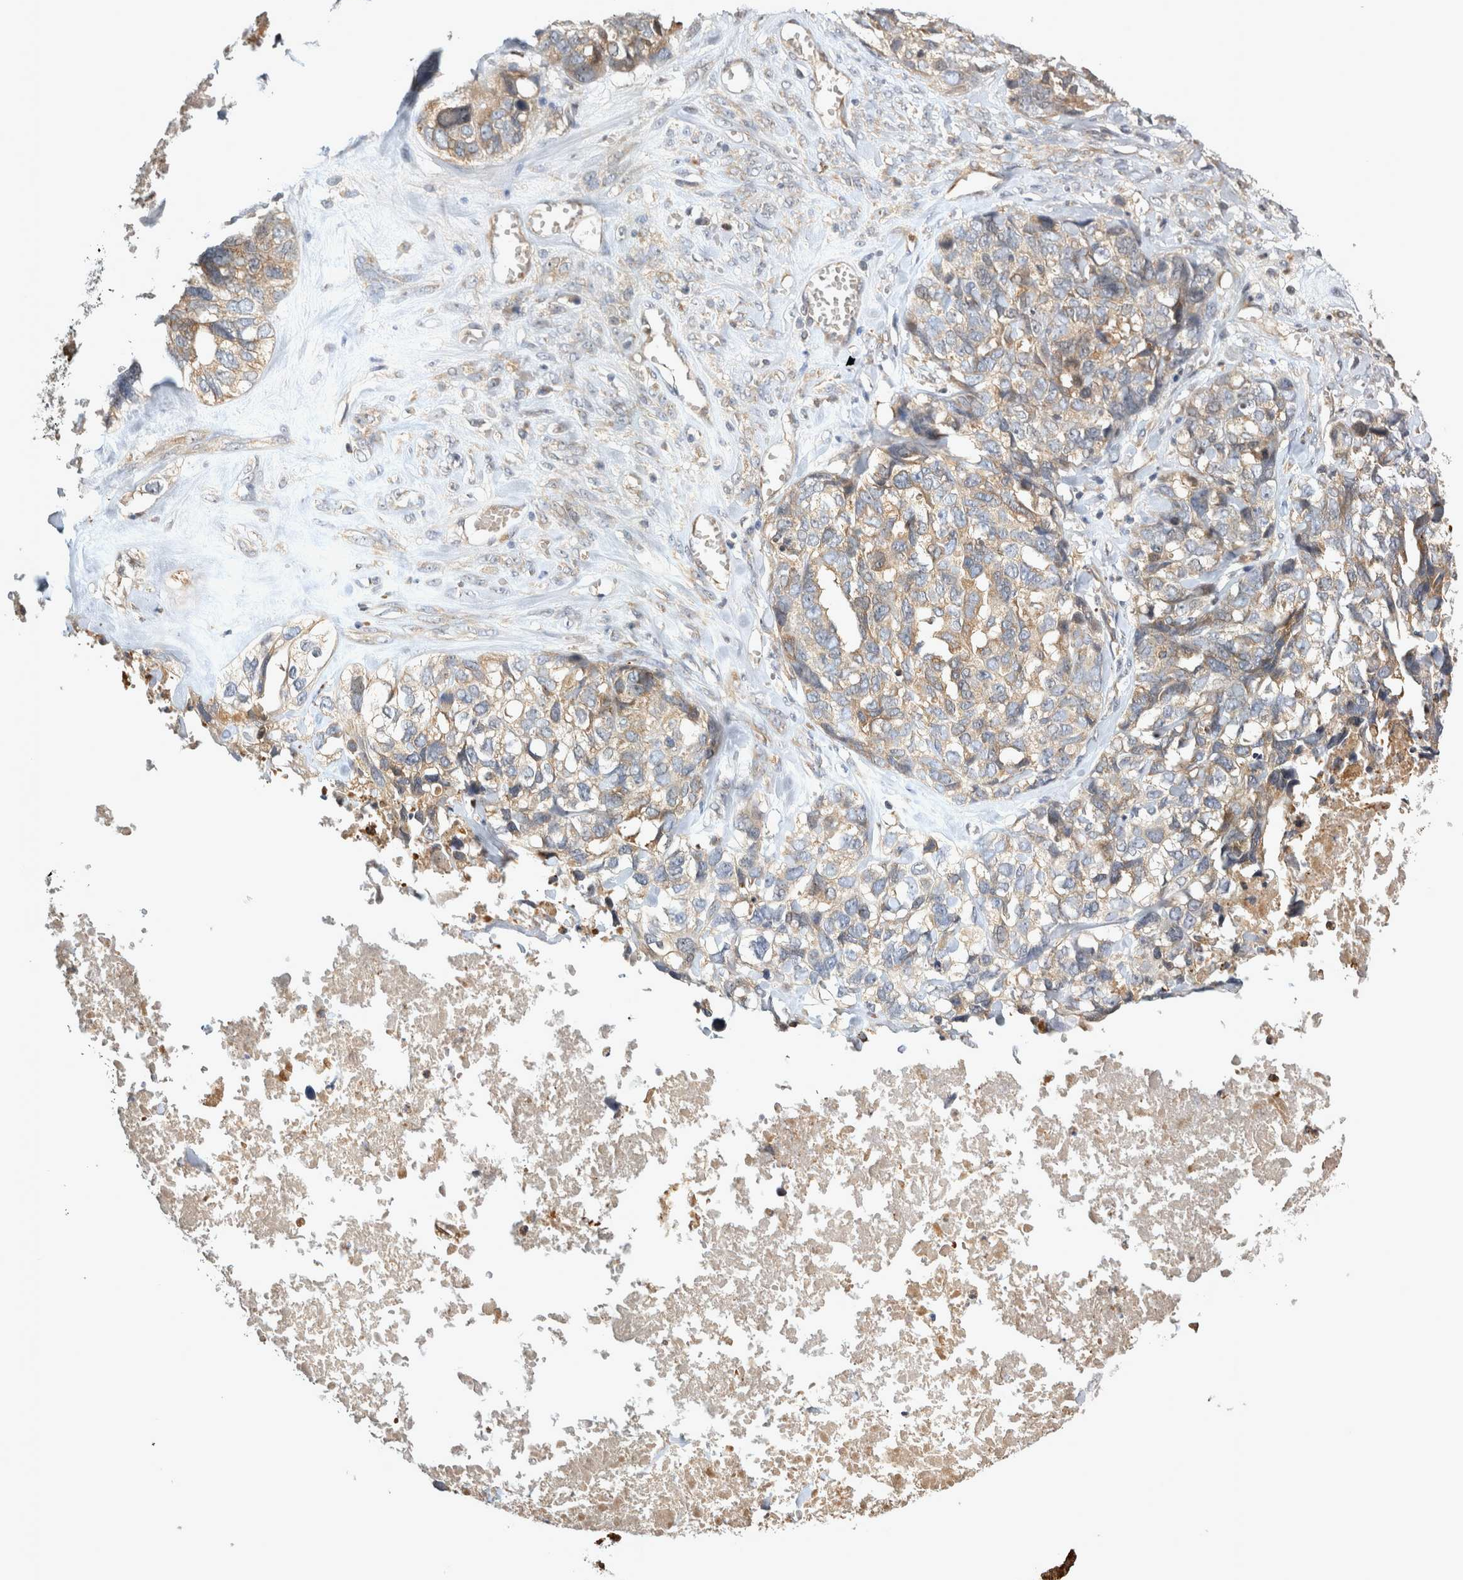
{"staining": {"intensity": "weak", "quantity": "25%-75%", "location": "cytoplasmic/membranous"}, "tissue": "ovarian cancer", "cell_type": "Tumor cells", "image_type": "cancer", "snomed": [{"axis": "morphology", "description": "Cystadenocarcinoma, serous, NOS"}, {"axis": "topography", "description": "Ovary"}], "caption": "Immunohistochemical staining of human ovarian cancer exhibits weak cytoplasmic/membranous protein staining in approximately 25%-75% of tumor cells.", "gene": "TRMT61B", "patient": {"sex": "female", "age": 79}}